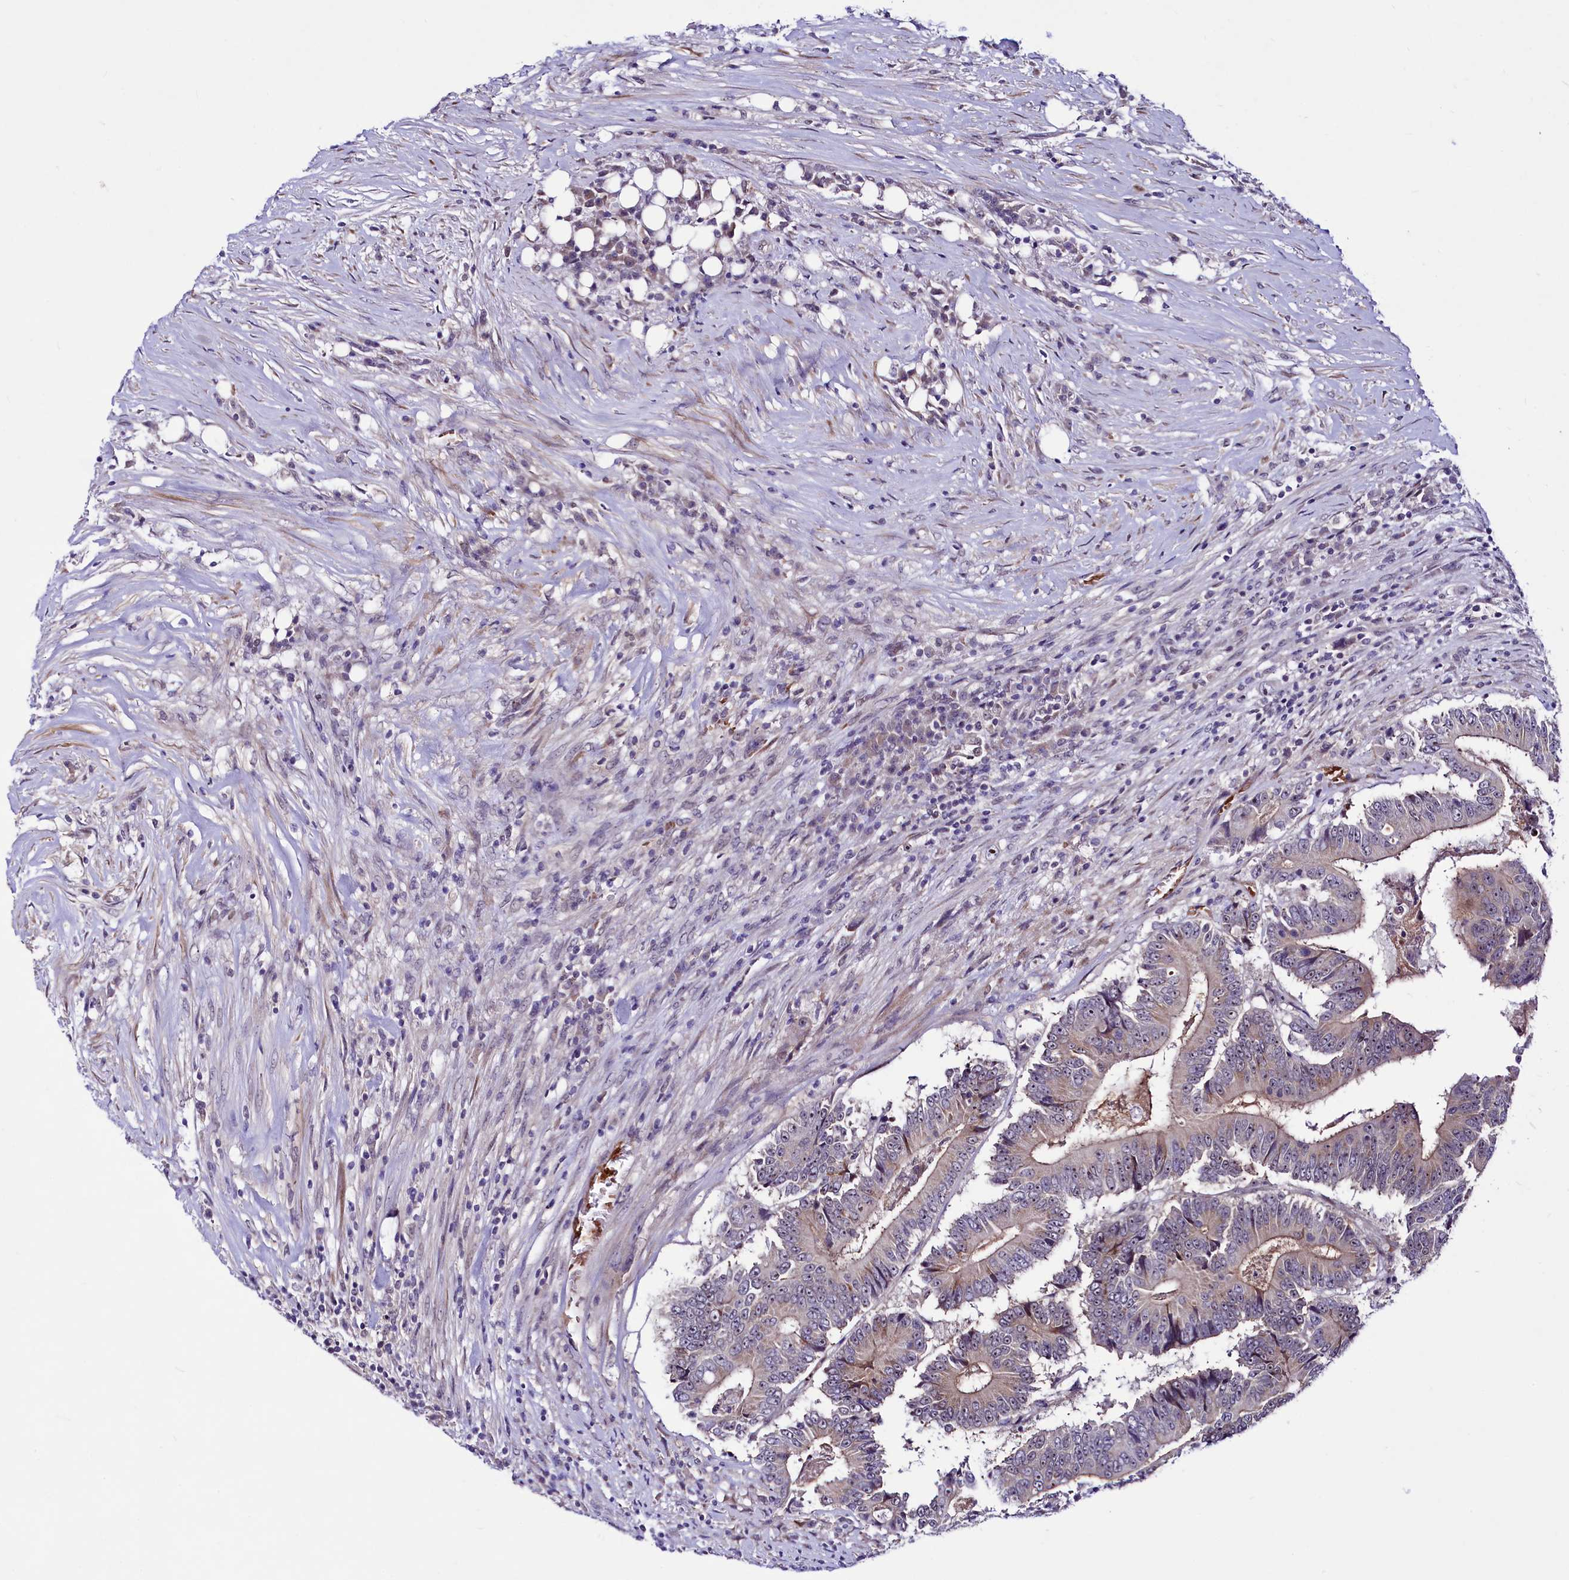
{"staining": {"intensity": "moderate", "quantity": "<25%", "location": "cytoplasmic/membranous"}, "tissue": "colorectal cancer", "cell_type": "Tumor cells", "image_type": "cancer", "snomed": [{"axis": "morphology", "description": "Adenocarcinoma, NOS"}, {"axis": "topography", "description": "Colon"}], "caption": "Tumor cells display low levels of moderate cytoplasmic/membranous staining in approximately <25% of cells in adenocarcinoma (colorectal).", "gene": "LEUTX", "patient": {"sex": "male", "age": 83}}